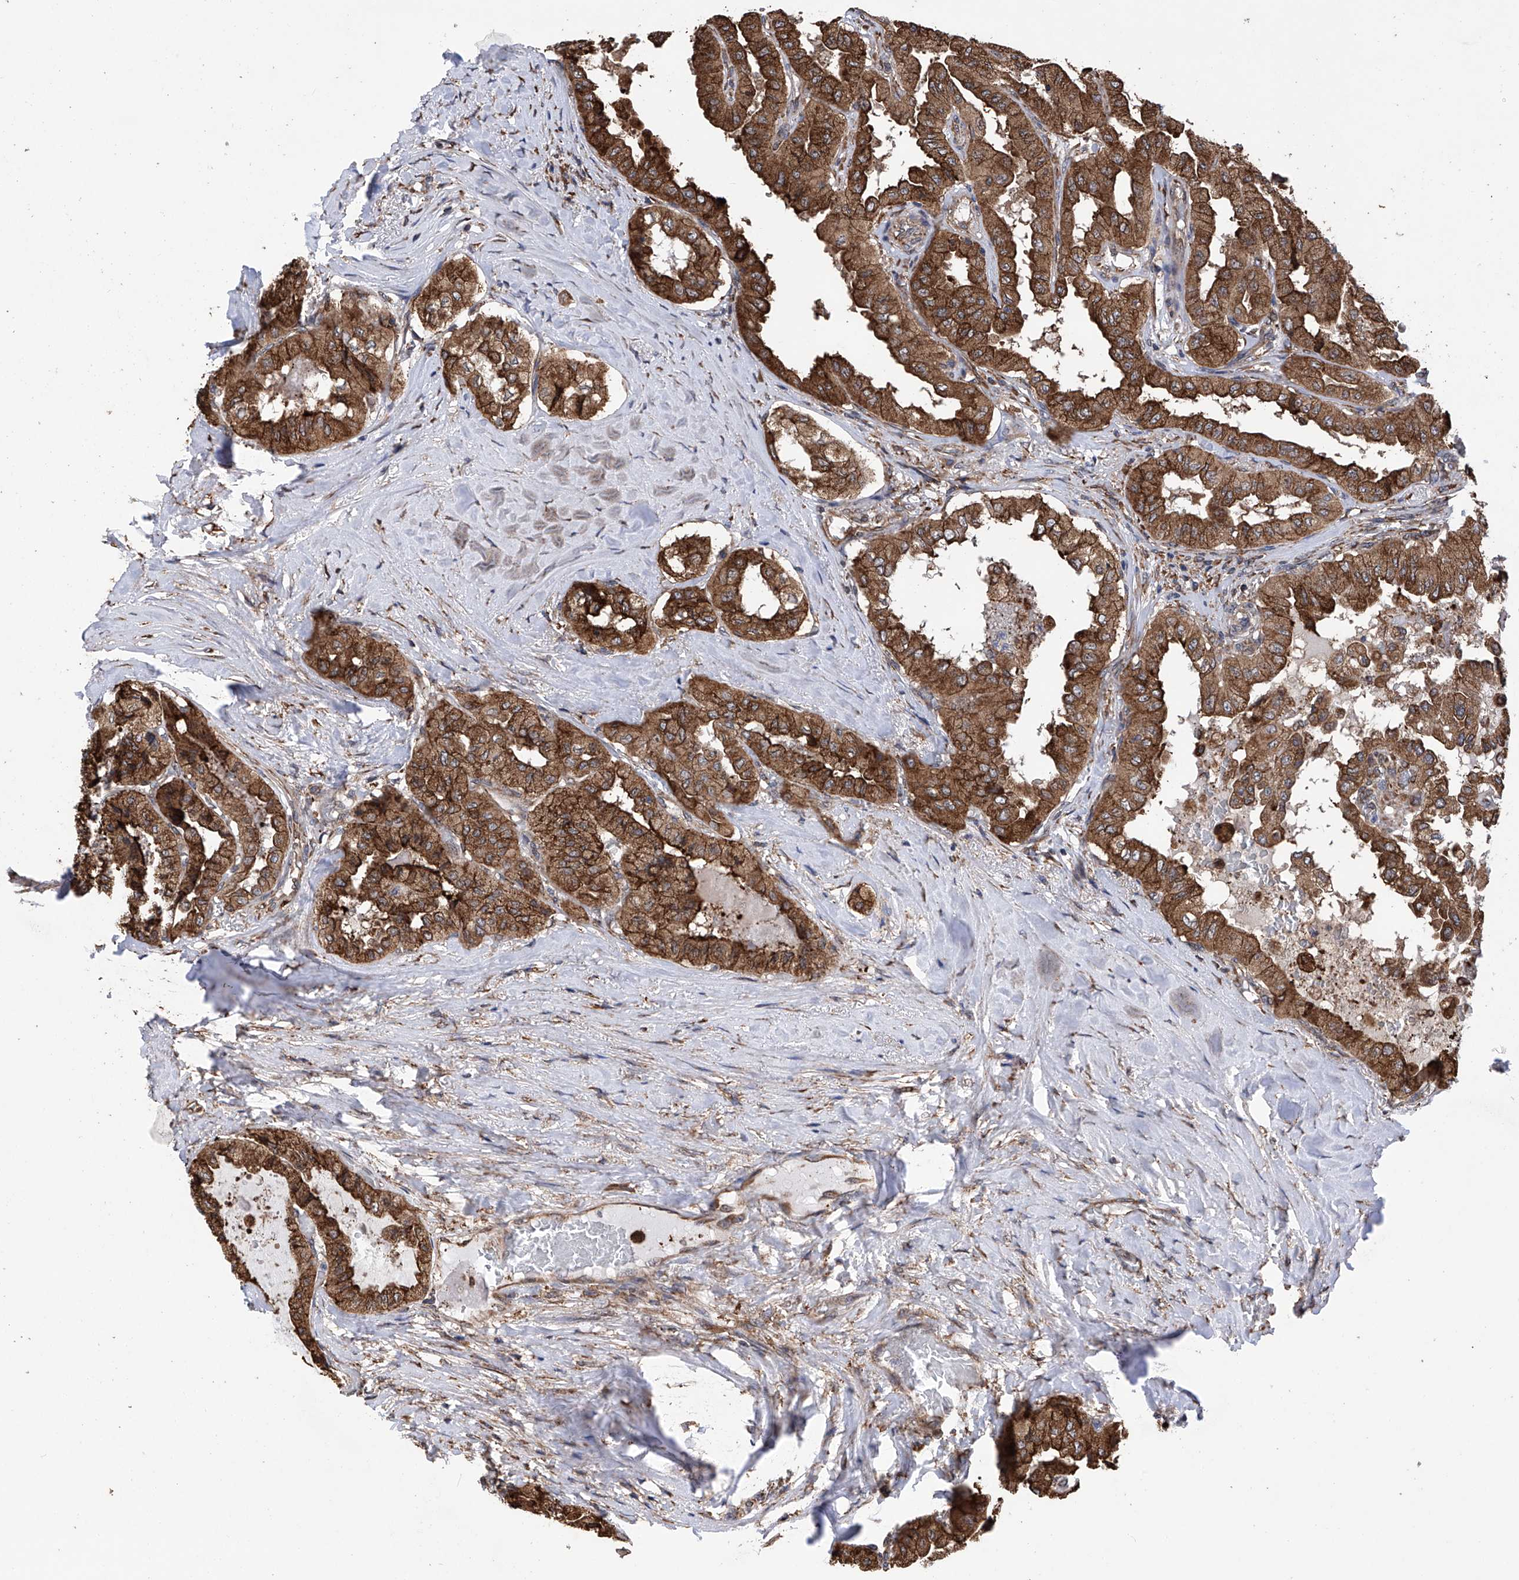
{"staining": {"intensity": "strong", "quantity": ">75%", "location": "cytoplasmic/membranous"}, "tissue": "thyroid cancer", "cell_type": "Tumor cells", "image_type": "cancer", "snomed": [{"axis": "morphology", "description": "Papillary adenocarcinoma, NOS"}, {"axis": "topography", "description": "Thyroid gland"}], "caption": "Brown immunohistochemical staining in human thyroid papillary adenocarcinoma reveals strong cytoplasmic/membranous positivity in about >75% of tumor cells.", "gene": "DNAH8", "patient": {"sex": "female", "age": 59}}